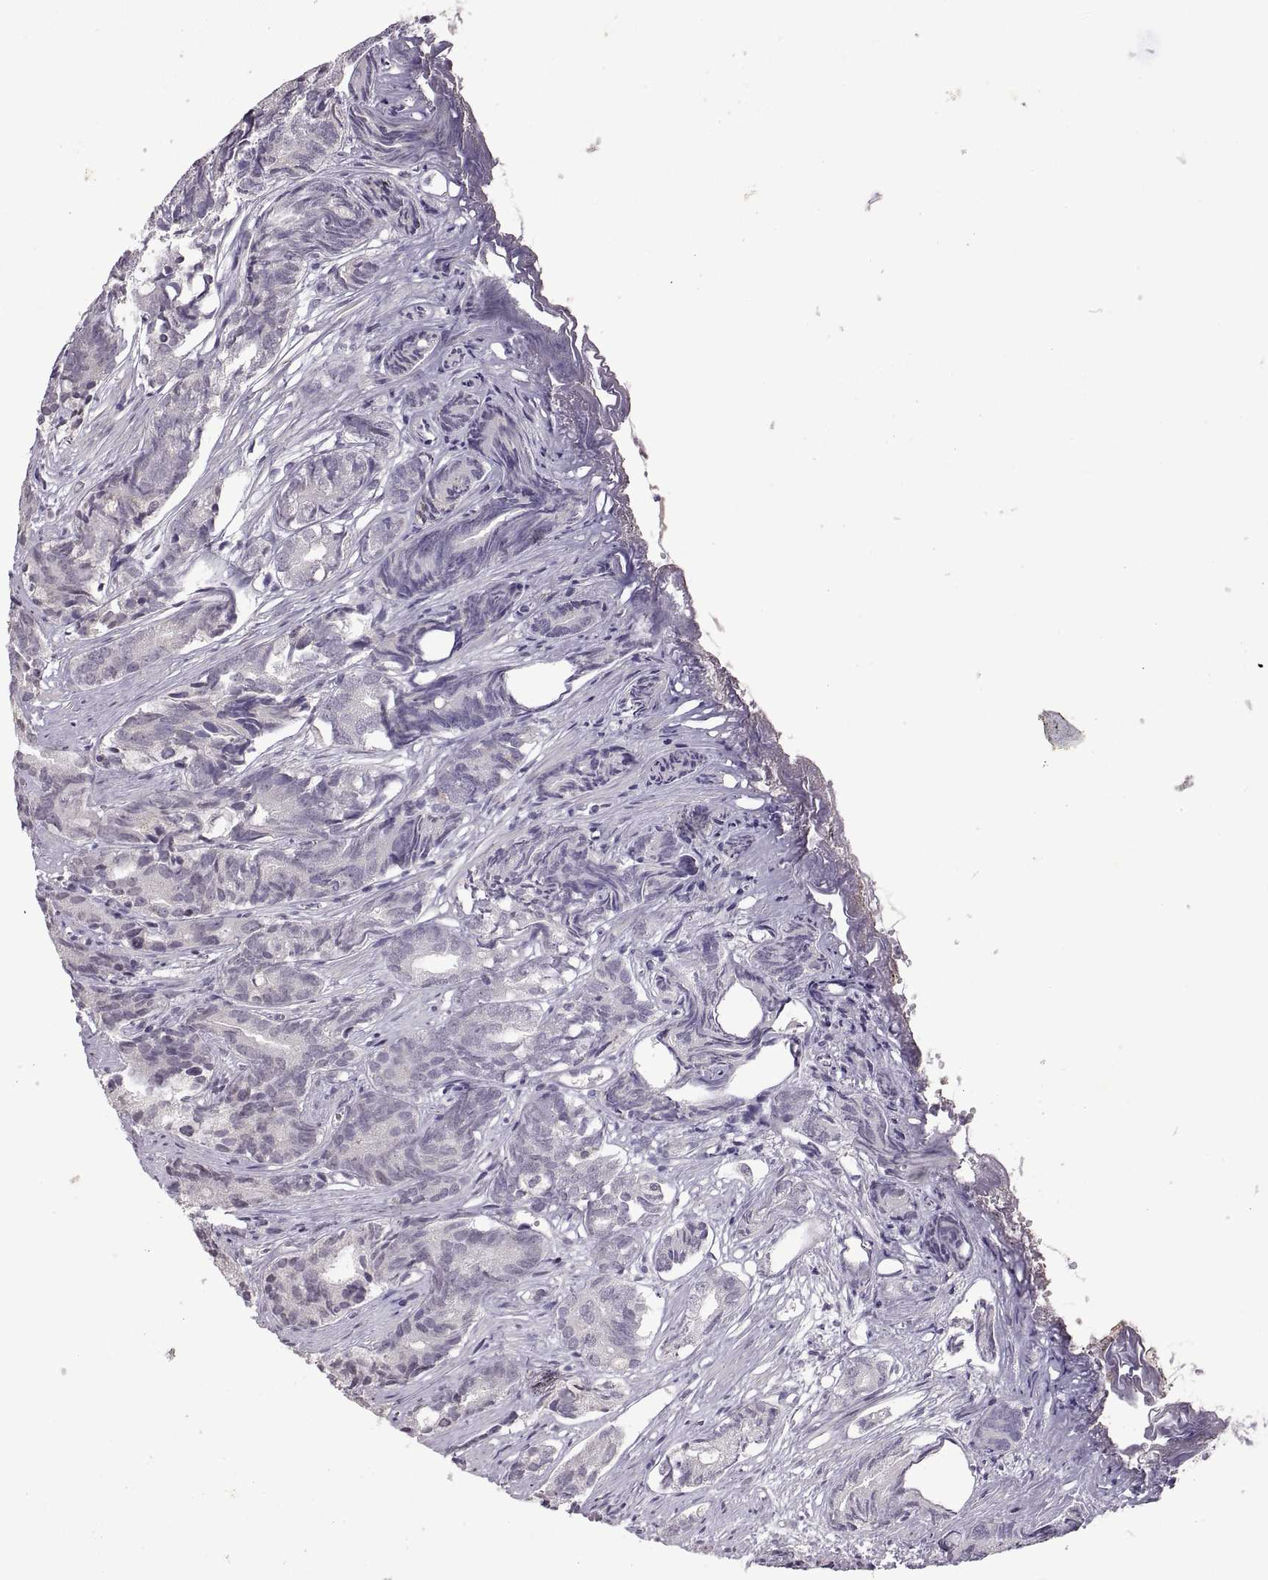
{"staining": {"intensity": "negative", "quantity": "none", "location": "none"}, "tissue": "prostate cancer", "cell_type": "Tumor cells", "image_type": "cancer", "snomed": [{"axis": "morphology", "description": "Adenocarcinoma, High grade"}, {"axis": "topography", "description": "Prostate"}], "caption": "This is an immunohistochemistry (IHC) photomicrograph of human prostate high-grade adenocarcinoma. There is no staining in tumor cells.", "gene": "NEK2", "patient": {"sex": "male", "age": 84}}